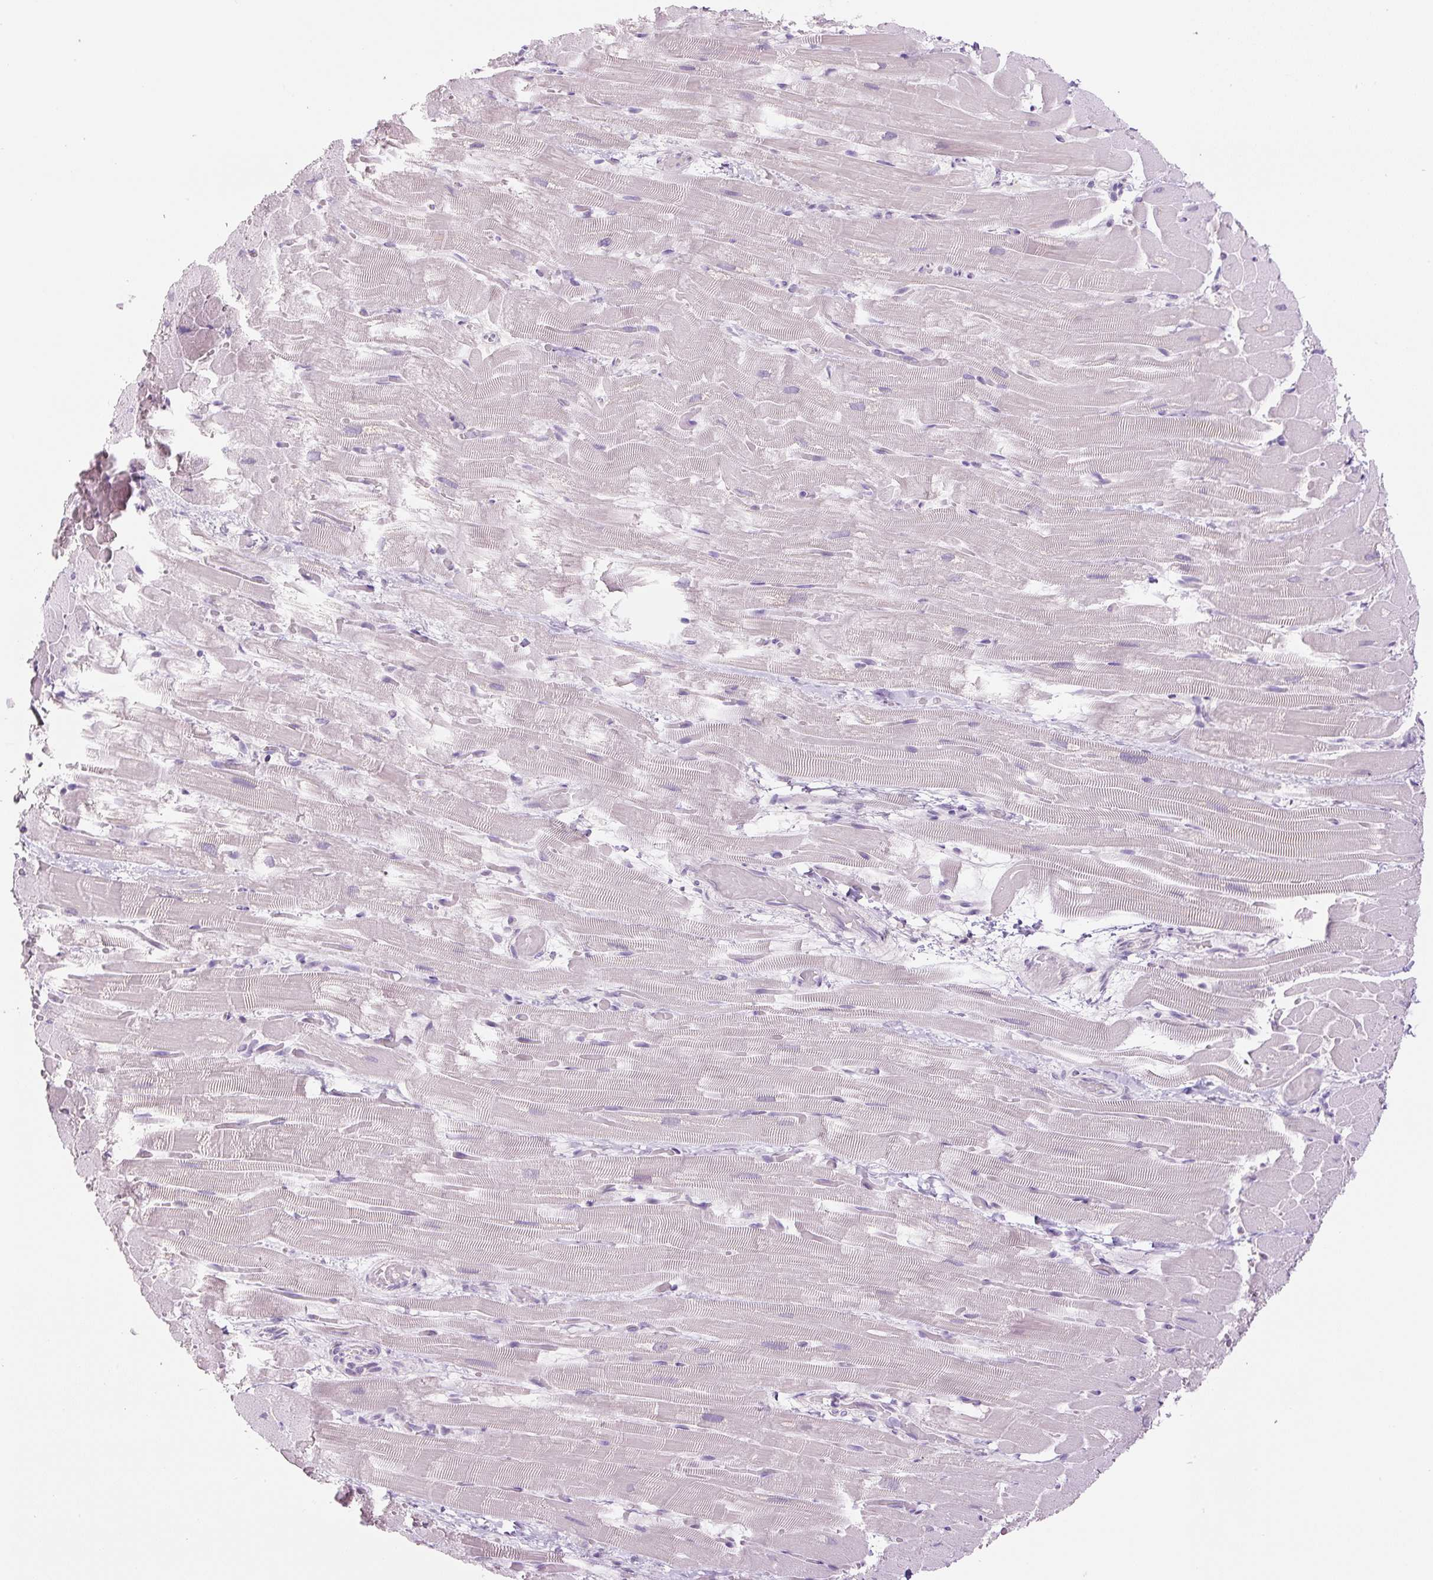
{"staining": {"intensity": "negative", "quantity": "none", "location": "none"}, "tissue": "heart muscle", "cell_type": "Cardiomyocytes", "image_type": "normal", "snomed": [{"axis": "morphology", "description": "Normal tissue, NOS"}, {"axis": "topography", "description": "Heart"}], "caption": "IHC histopathology image of unremarkable human heart muscle stained for a protein (brown), which displays no positivity in cardiomyocytes.", "gene": "SIX1", "patient": {"sex": "male", "age": 37}}